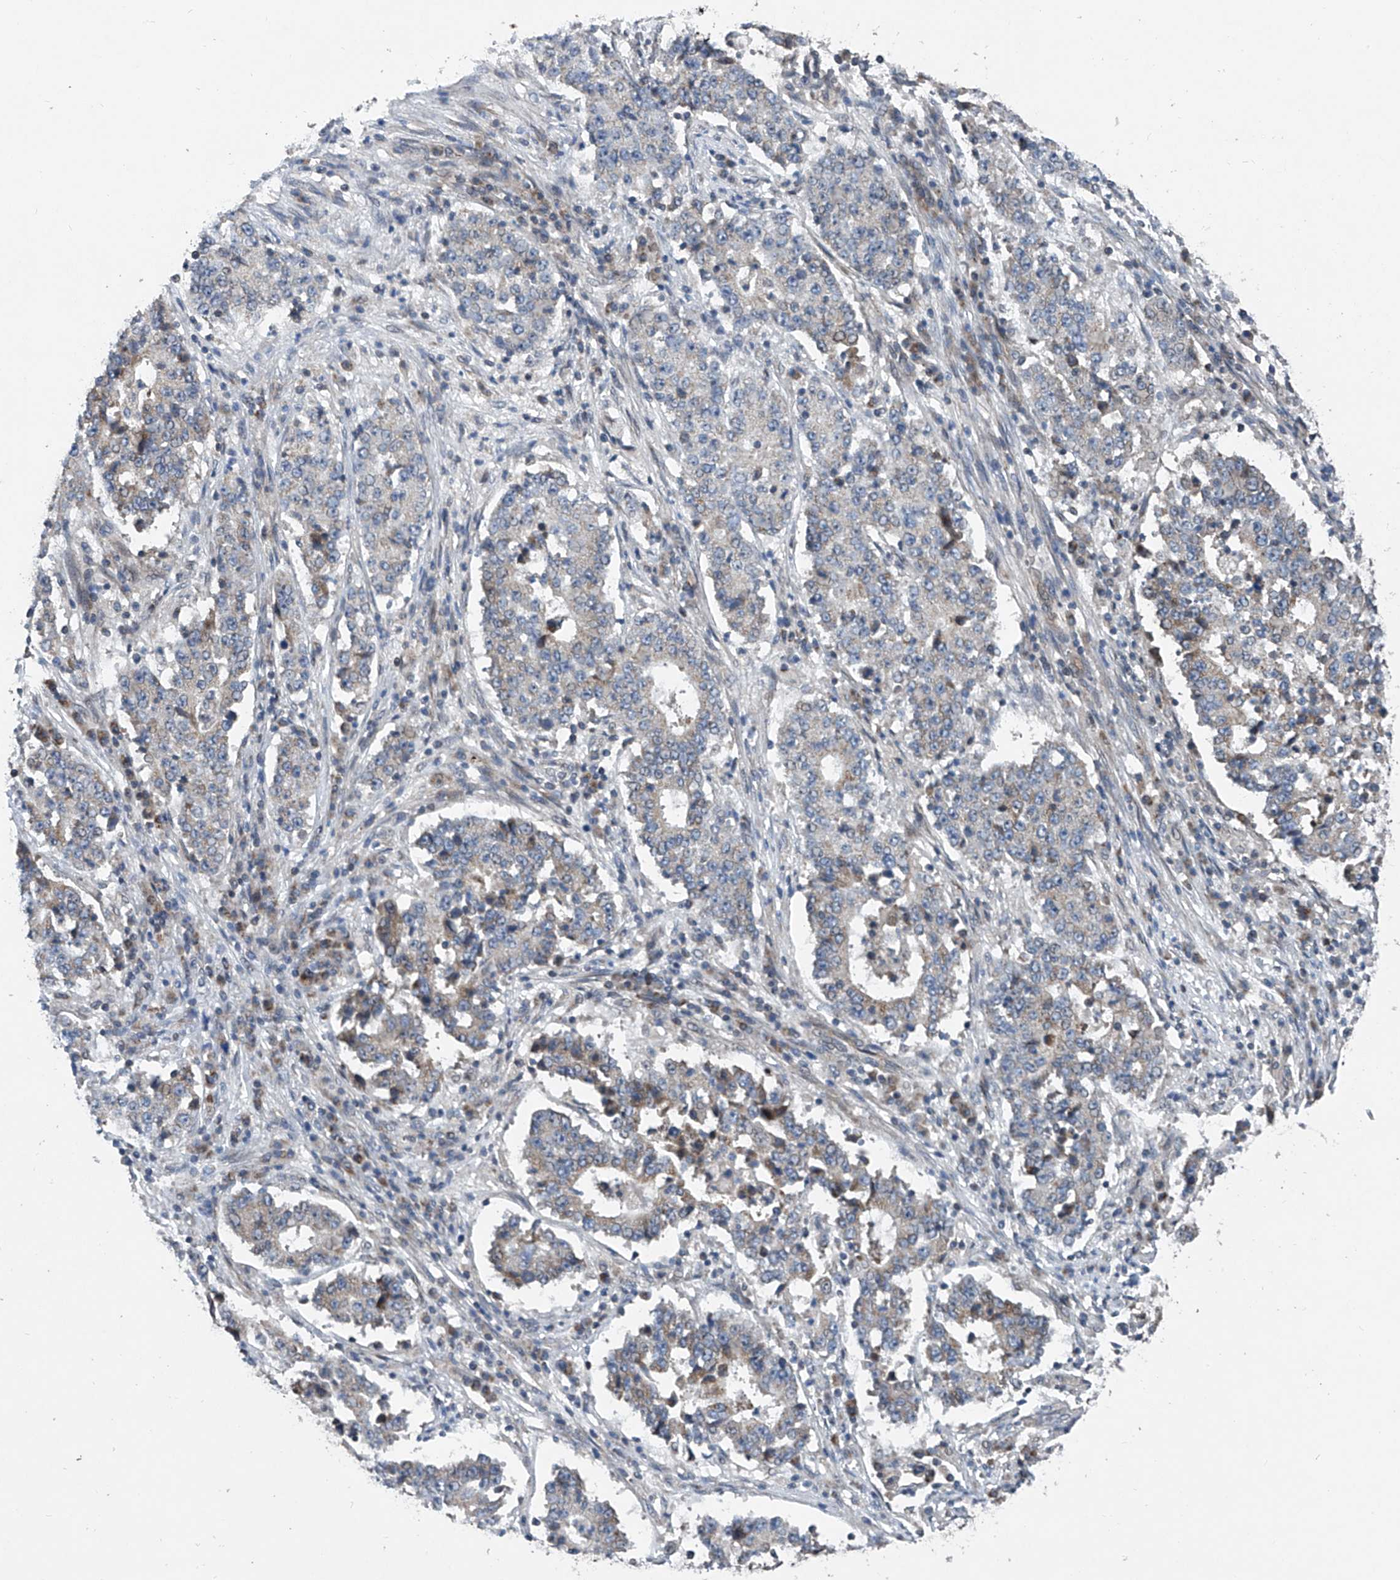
{"staining": {"intensity": "negative", "quantity": "none", "location": "none"}, "tissue": "stomach cancer", "cell_type": "Tumor cells", "image_type": "cancer", "snomed": [{"axis": "morphology", "description": "Adenocarcinoma, NOS"}, {"axis": "topography", "description": "Stomach"}], "caption": "Histopathology image shows no protein positivity in tumor cells of stomach cancer tissue.", "gene": "BCKDHB", "patient": {"sex": "male", "age": 59}}